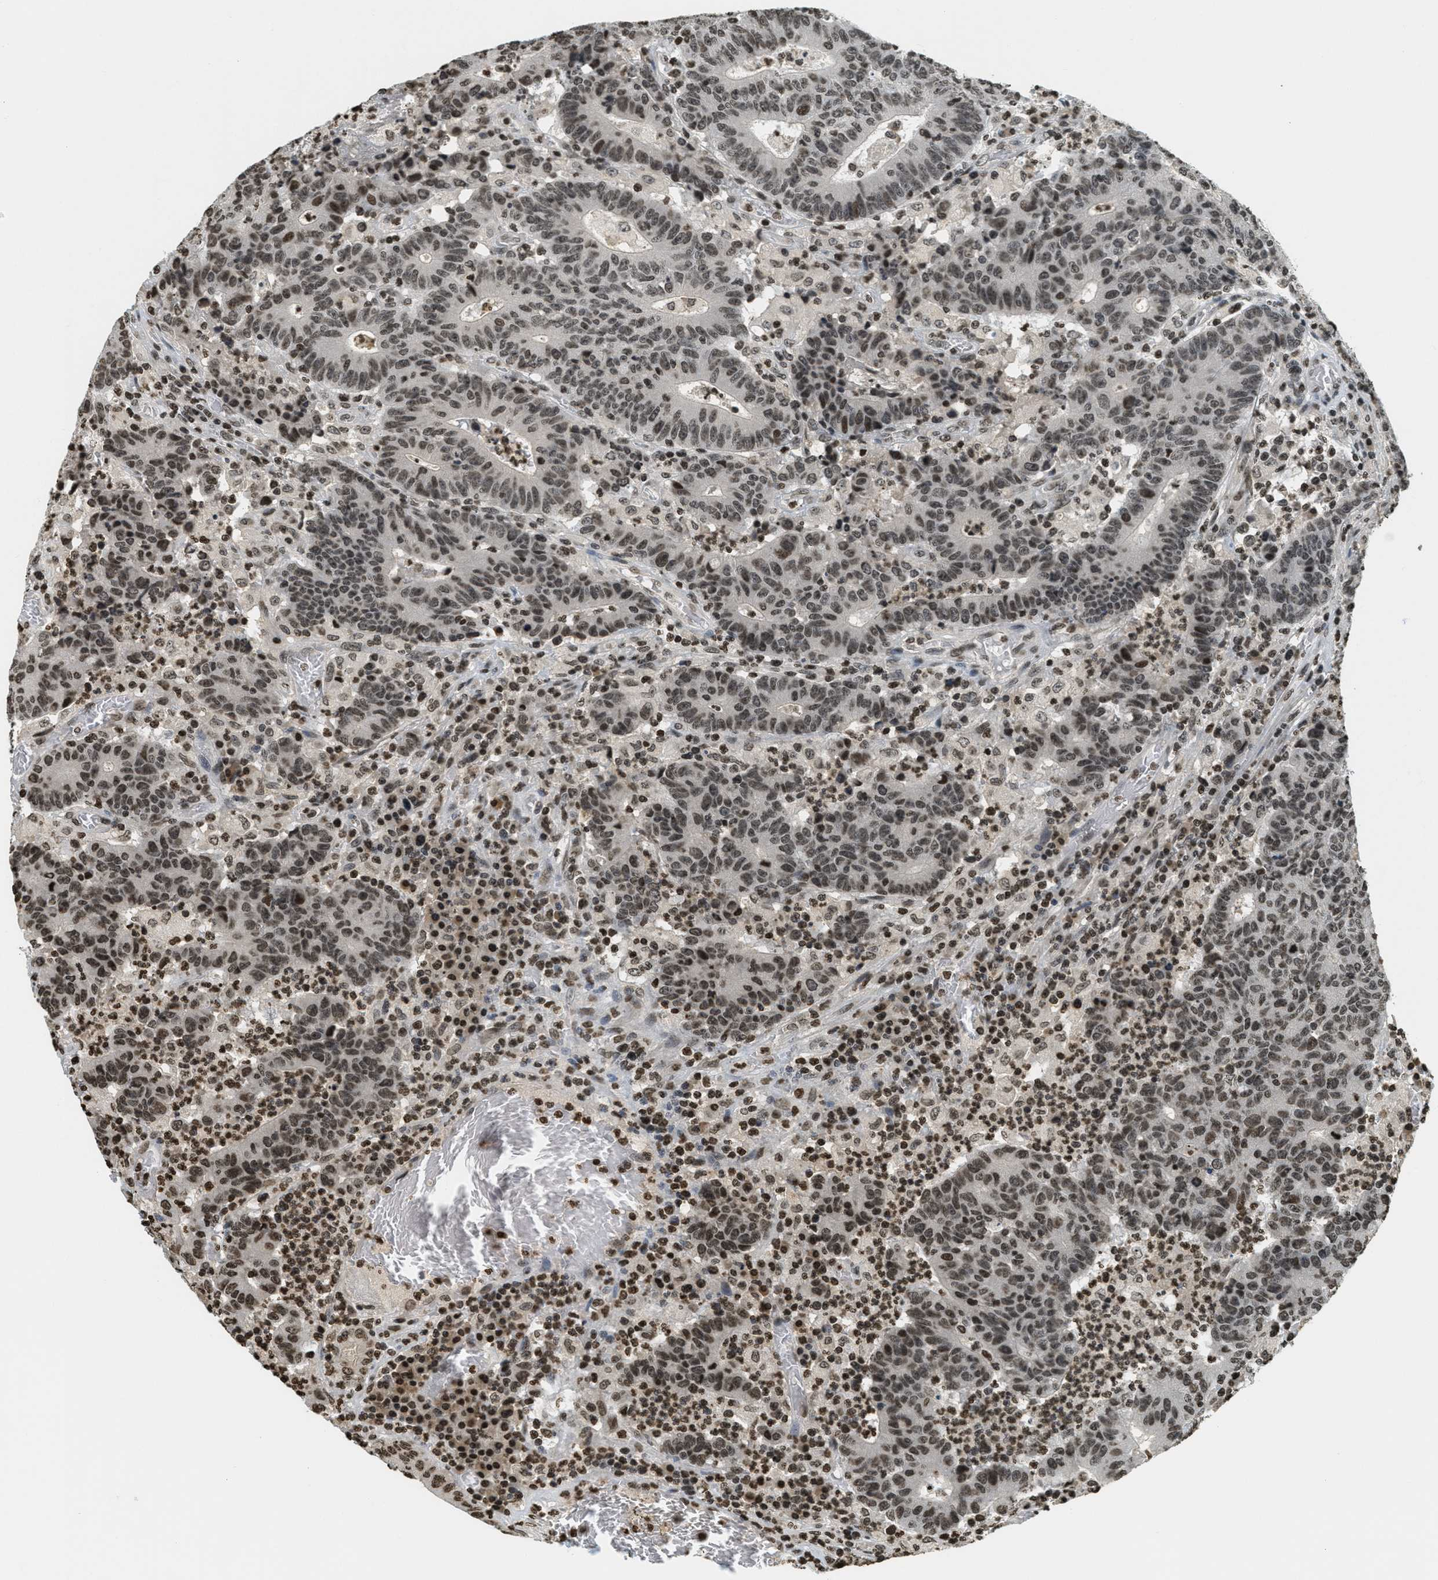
{"staining": {"intensity": "moderate", "quantity": ">75%", "location": "nuclear"}, "tissue": "colorectal cancer", "cell_type": "Tumor cells", "image_type": "cancer", "snomed": [{"axis": "morphology", "description": "Normal tissue, NOS"}, {"axis": "morphology", "description": "Adenocarcinoma, NOS"}, {"axis": "topography", "description": "Colon"}], "caption": "Colorectal cancer stained for a protein reveals moderate nuclear positivity in tumor cells.", "gene": "LDB2", "patient": {"sex": "female", "age": 75}}